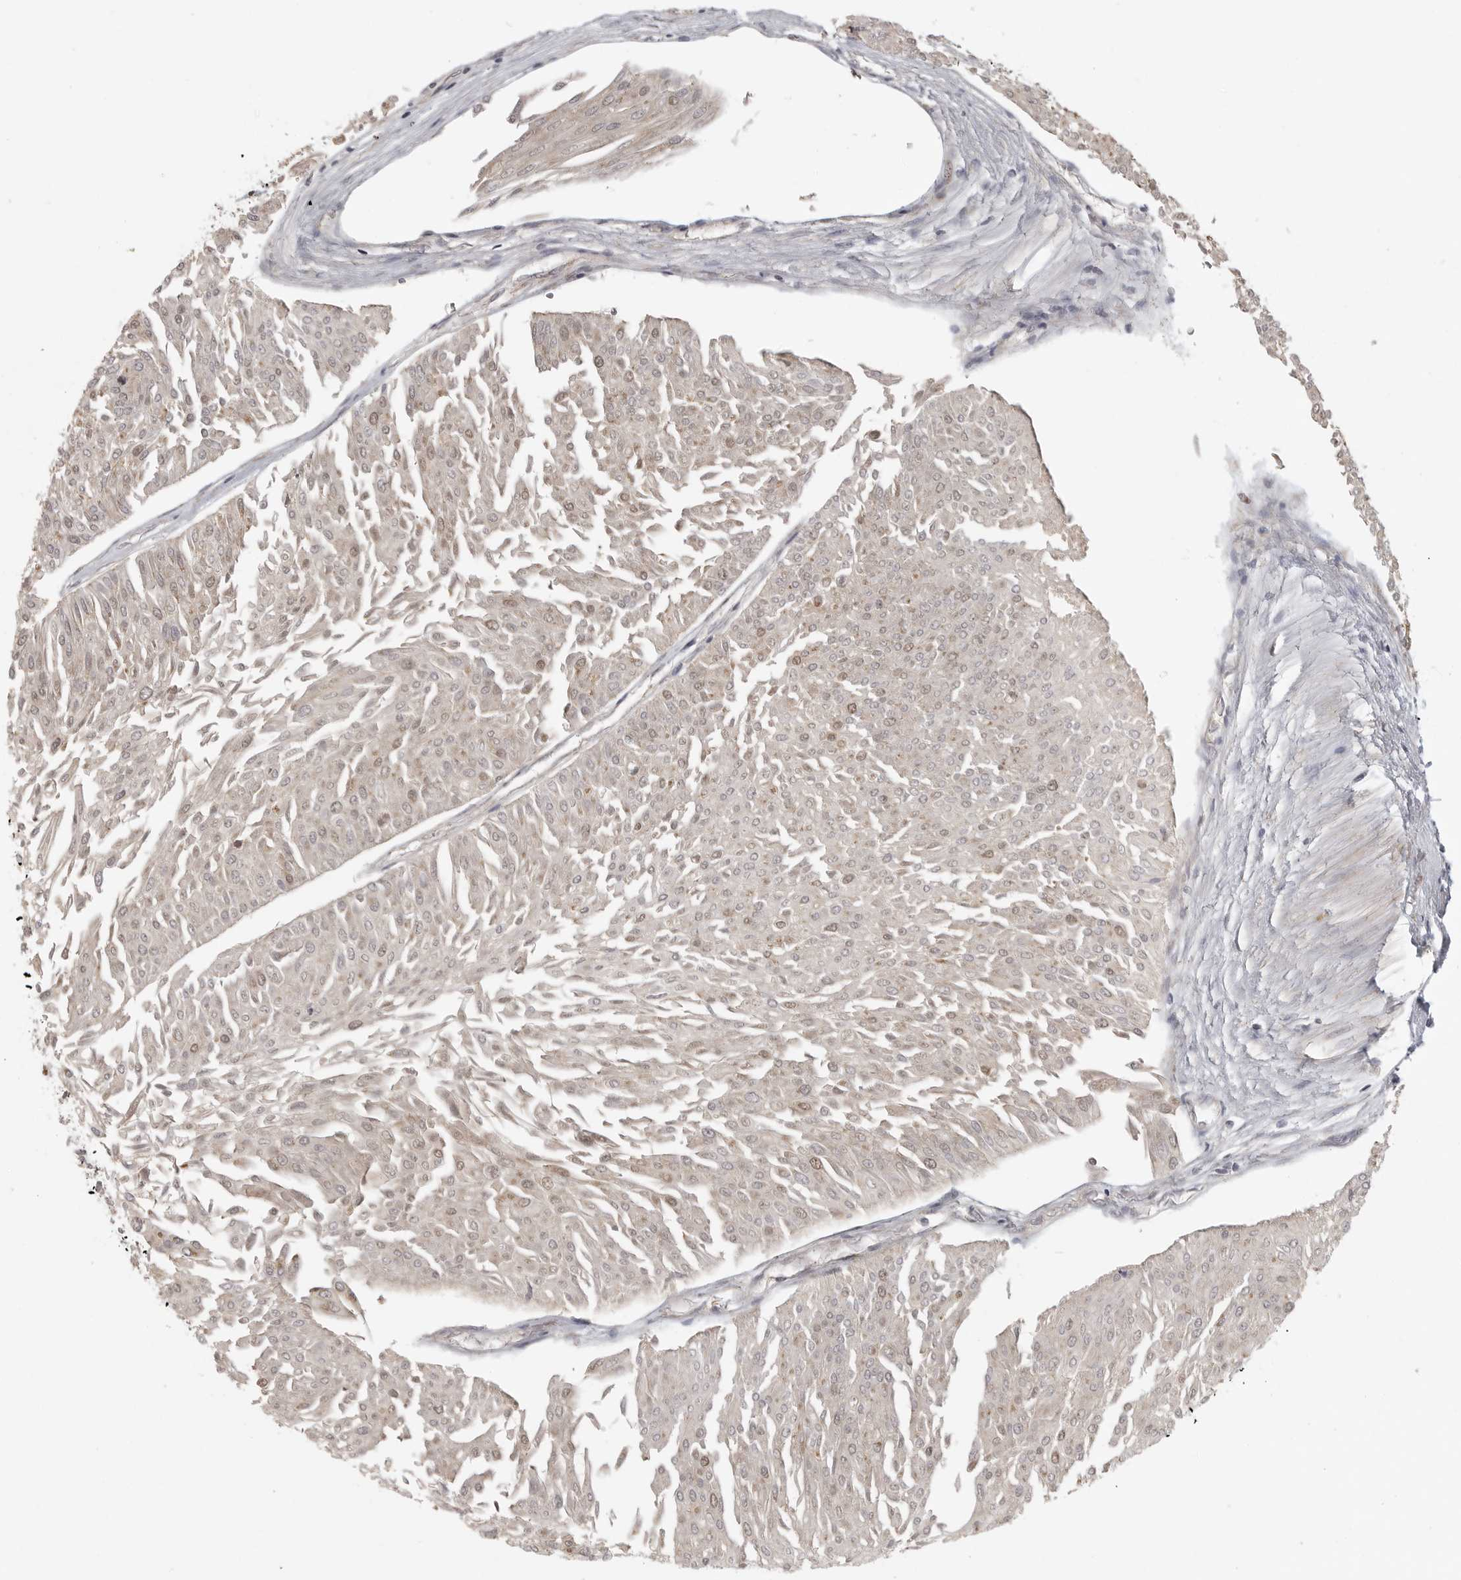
{"staining": {"intensity": "weak", "quantity": "25%-75%", "location": "cytoplasmic/membranous,nuclear"}, "tissue": "urothelial cancer", "cell_type": "Tumor cells", "image_type": "cancer", "snomed": [{"axis": "morphology", "description": "Urothelial carcinoma, Low grade"}, {"axis": "topography", "description": "Urinary bladder"}], "caption": "A high-resolution micrograph shows immunohistochemistry (IHC) staining of low-grade urothelial carcinoma, which exhibits weak cytoplasmic/membranous and nuclear staining in approximately 25%-75% of tumor cells.", "gene": "POLE2", "patient": {"sex": "male", "age": 67}}